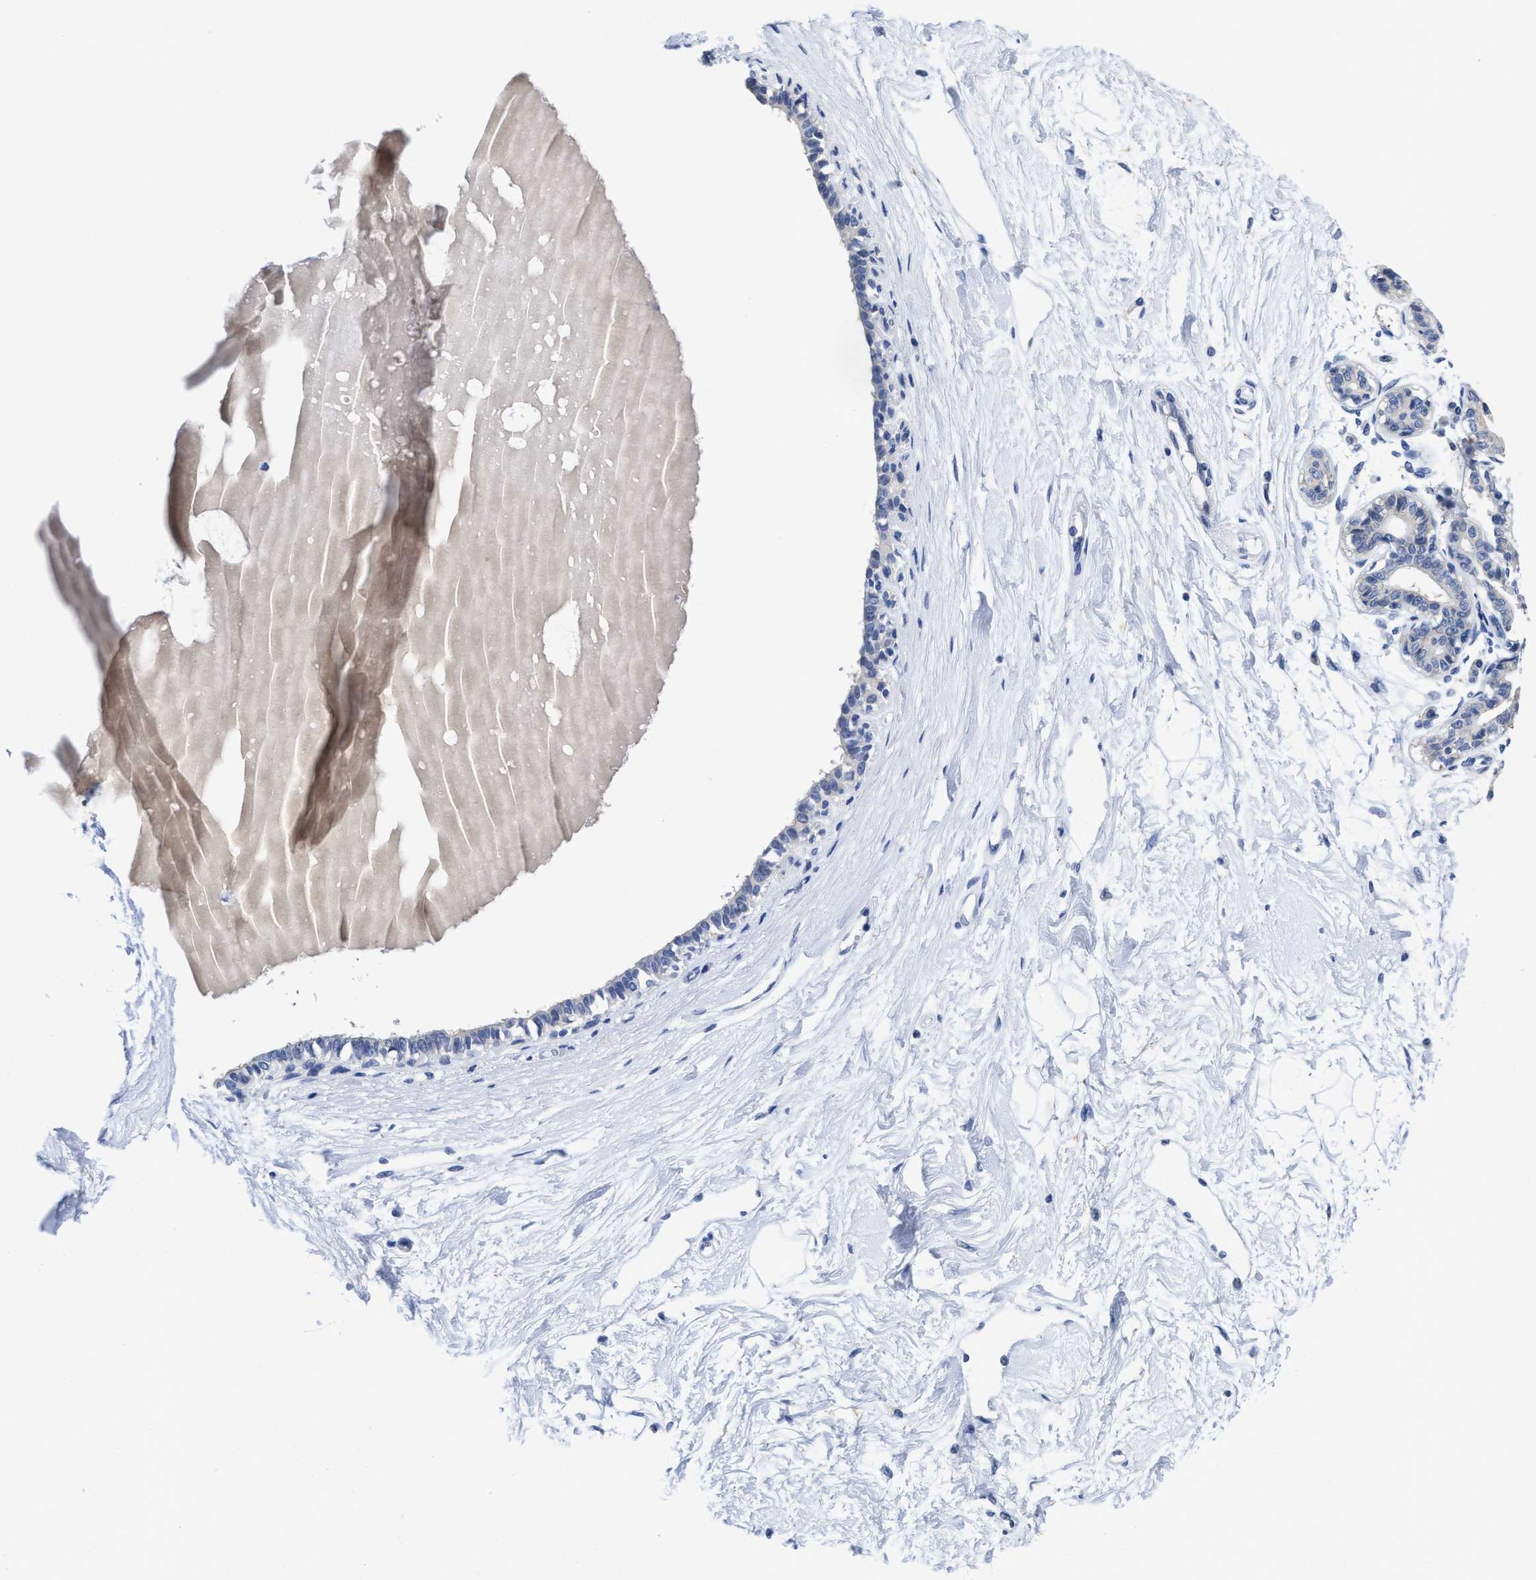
{"staining": {"intensity": "negative", "quantity": "none", "location": "none"}, "tissue": "breast", "cell_type": "Glandular cells", "image_type": "normal", "snomed": [{"axis": "morphology", "description": "Normal tissue, NOS"}, {"axis": "topography", "description": "Breast"}], "caption": "Human breast stained for a protein using immunohistochemistry (IHC) displays no staining in glandular cells.", "gene": "HOOK1", "patient": {"sex": "female", "age": 45}}